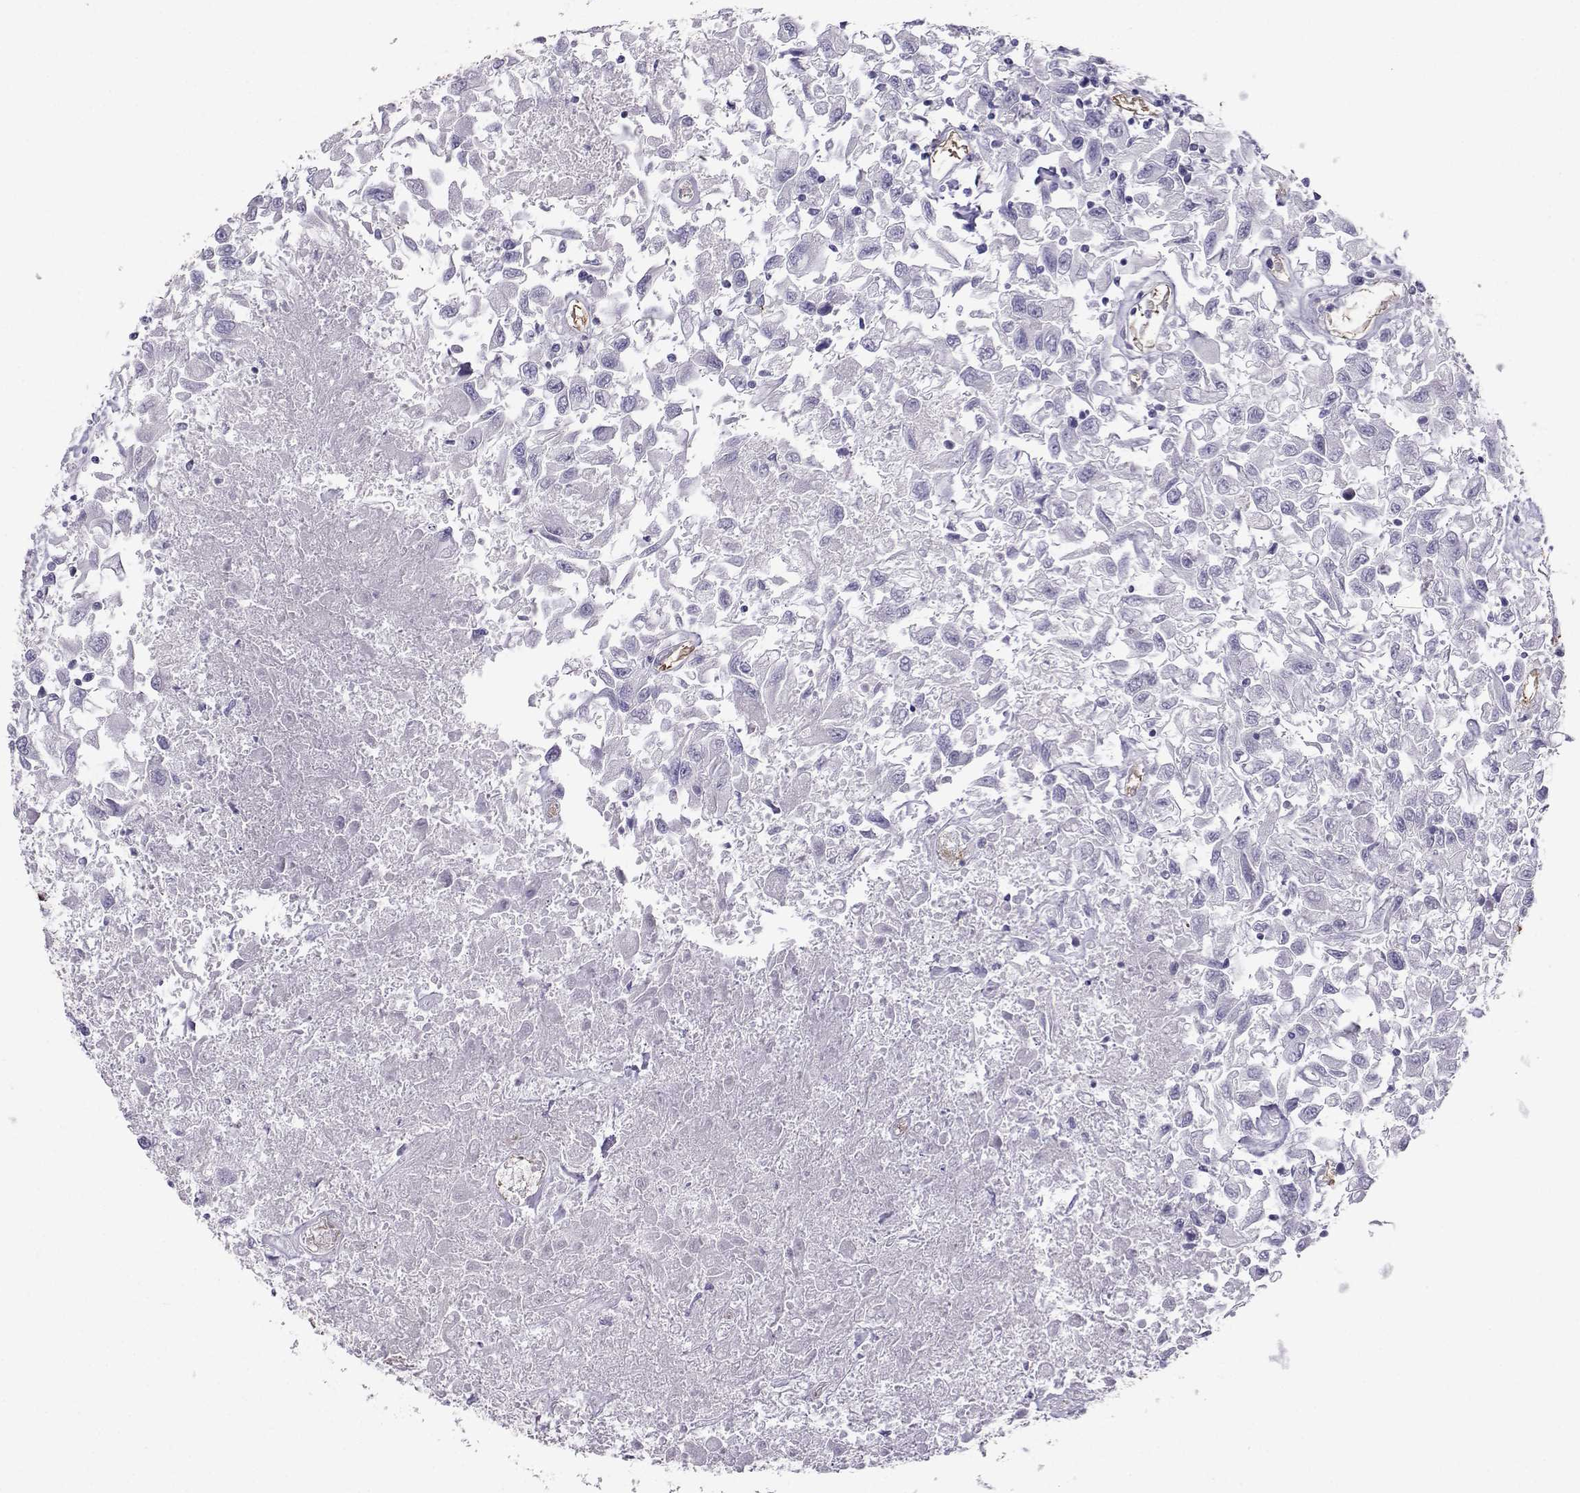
{"staining": {"intensity": "negative", "quantity": "none", "location": "none"}, "tissue": "renal cancer", "cell_type": "Tumor cells", "image_type": "cancer", "snomed": [{"axis": "morphology", "description": "Adenocarcinoma, NOS"}, {"axis": "topography", "description": "Kidney"}], "caption": "Immunohistochemistry image of neoplastic tissue: renal cancer stained with DAB (3,3'-diaminobenzidine) demonstrates no significant protein staining in tumor cells. The staining was performed using DAB (3,3'-diaminobenzidine) to visualize the protein expression in brown, while the nuclei were stained in blue with hematoxylin (Magnification: 20x).", "gene": "CLUL1", "patient": {"sex": "female", "age": 76}}